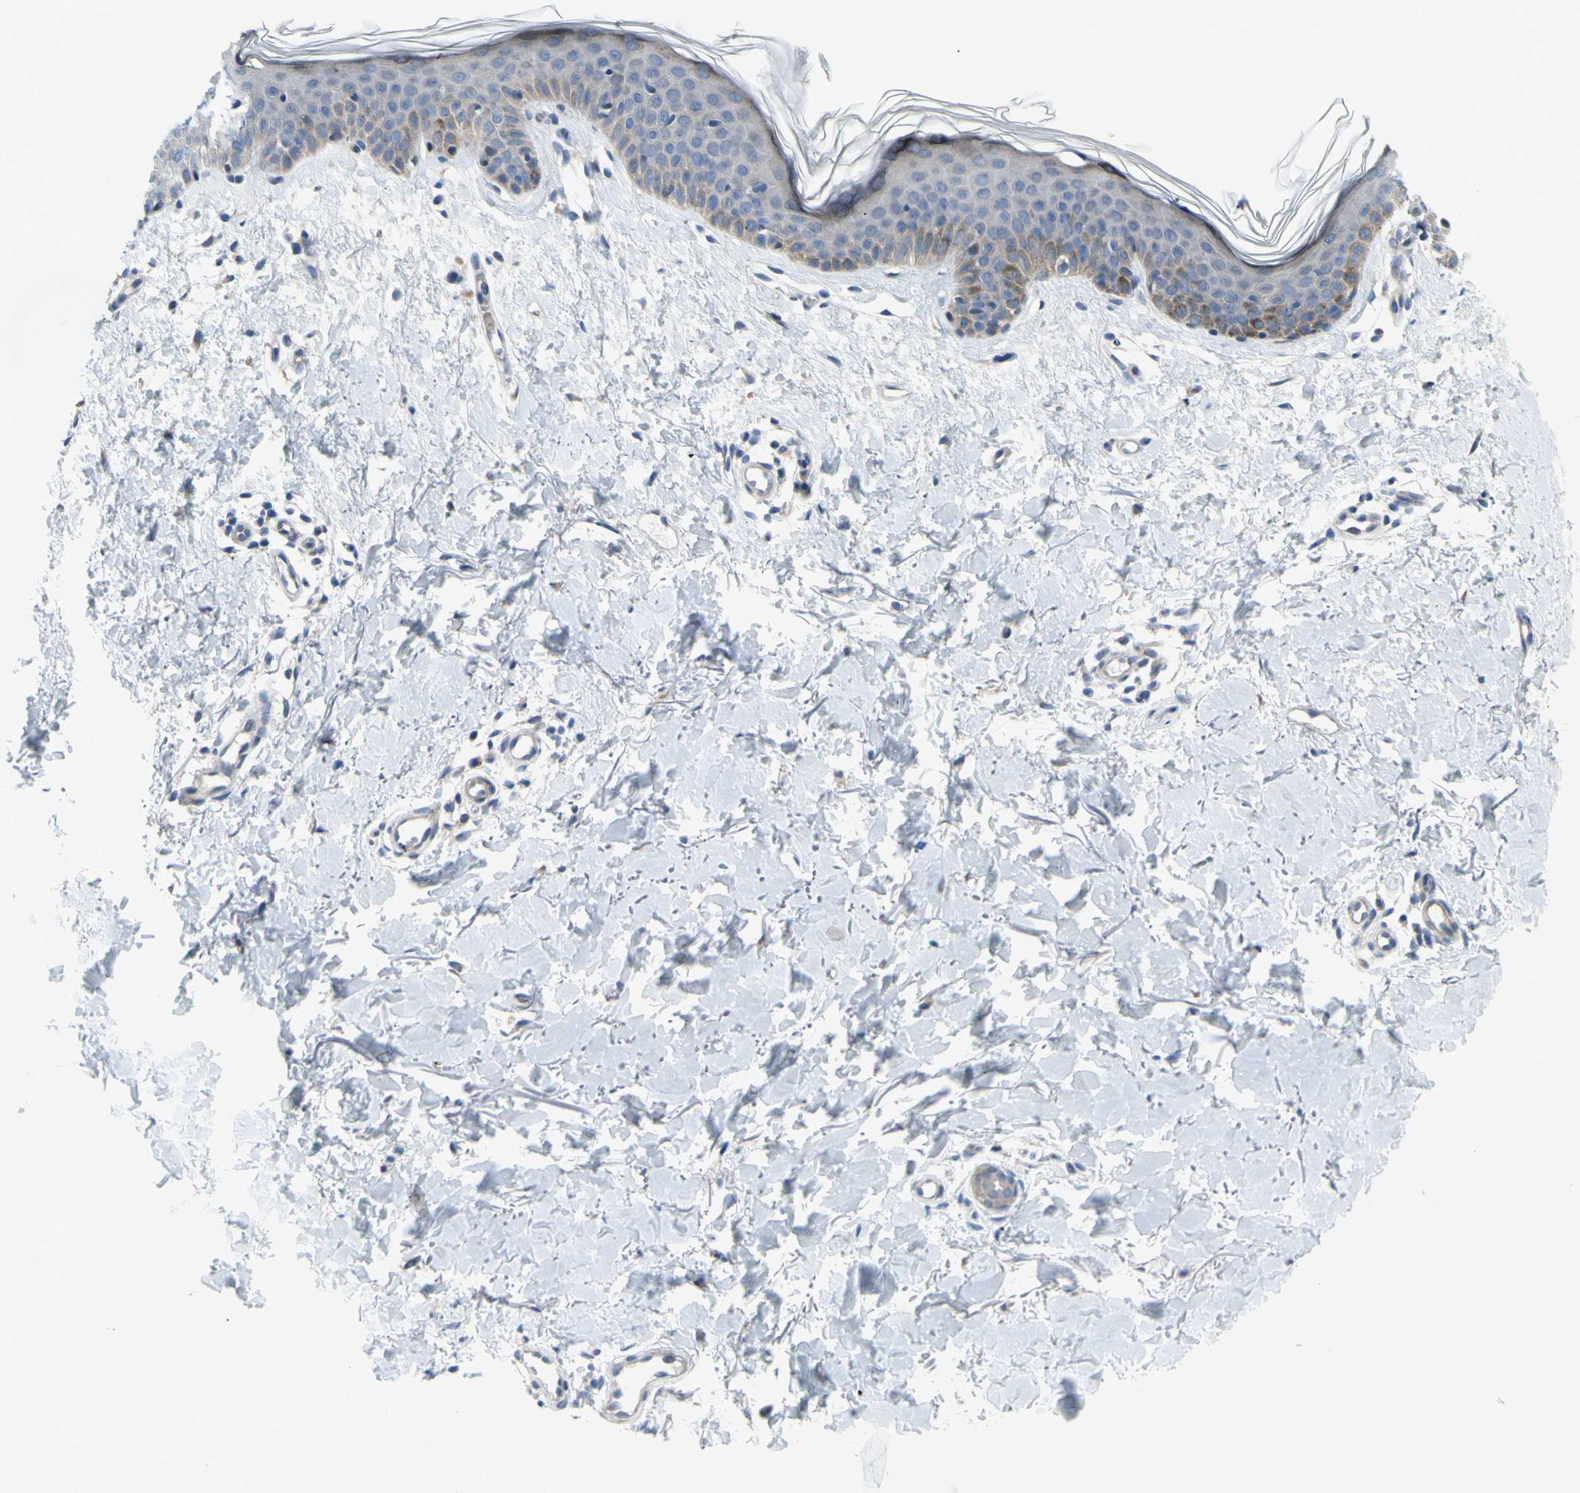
{"staining": {"intensity": "negative", "quantity": "none", "location": "none"}, "tissue": "skin", "cell_type": "Fibroblasts", "image_type": "normal", "snomed": [{"axis": "morphology", "description": "Normal tissue, NOS"}, {"axis": "topography", "description": "Skin"}], "caption": "Protein analysis of normal skin demonstrates no significant staining in fibroblasts.", "gene": "GRAMD2B", "patient": {"sex": "female", "age": 56}}